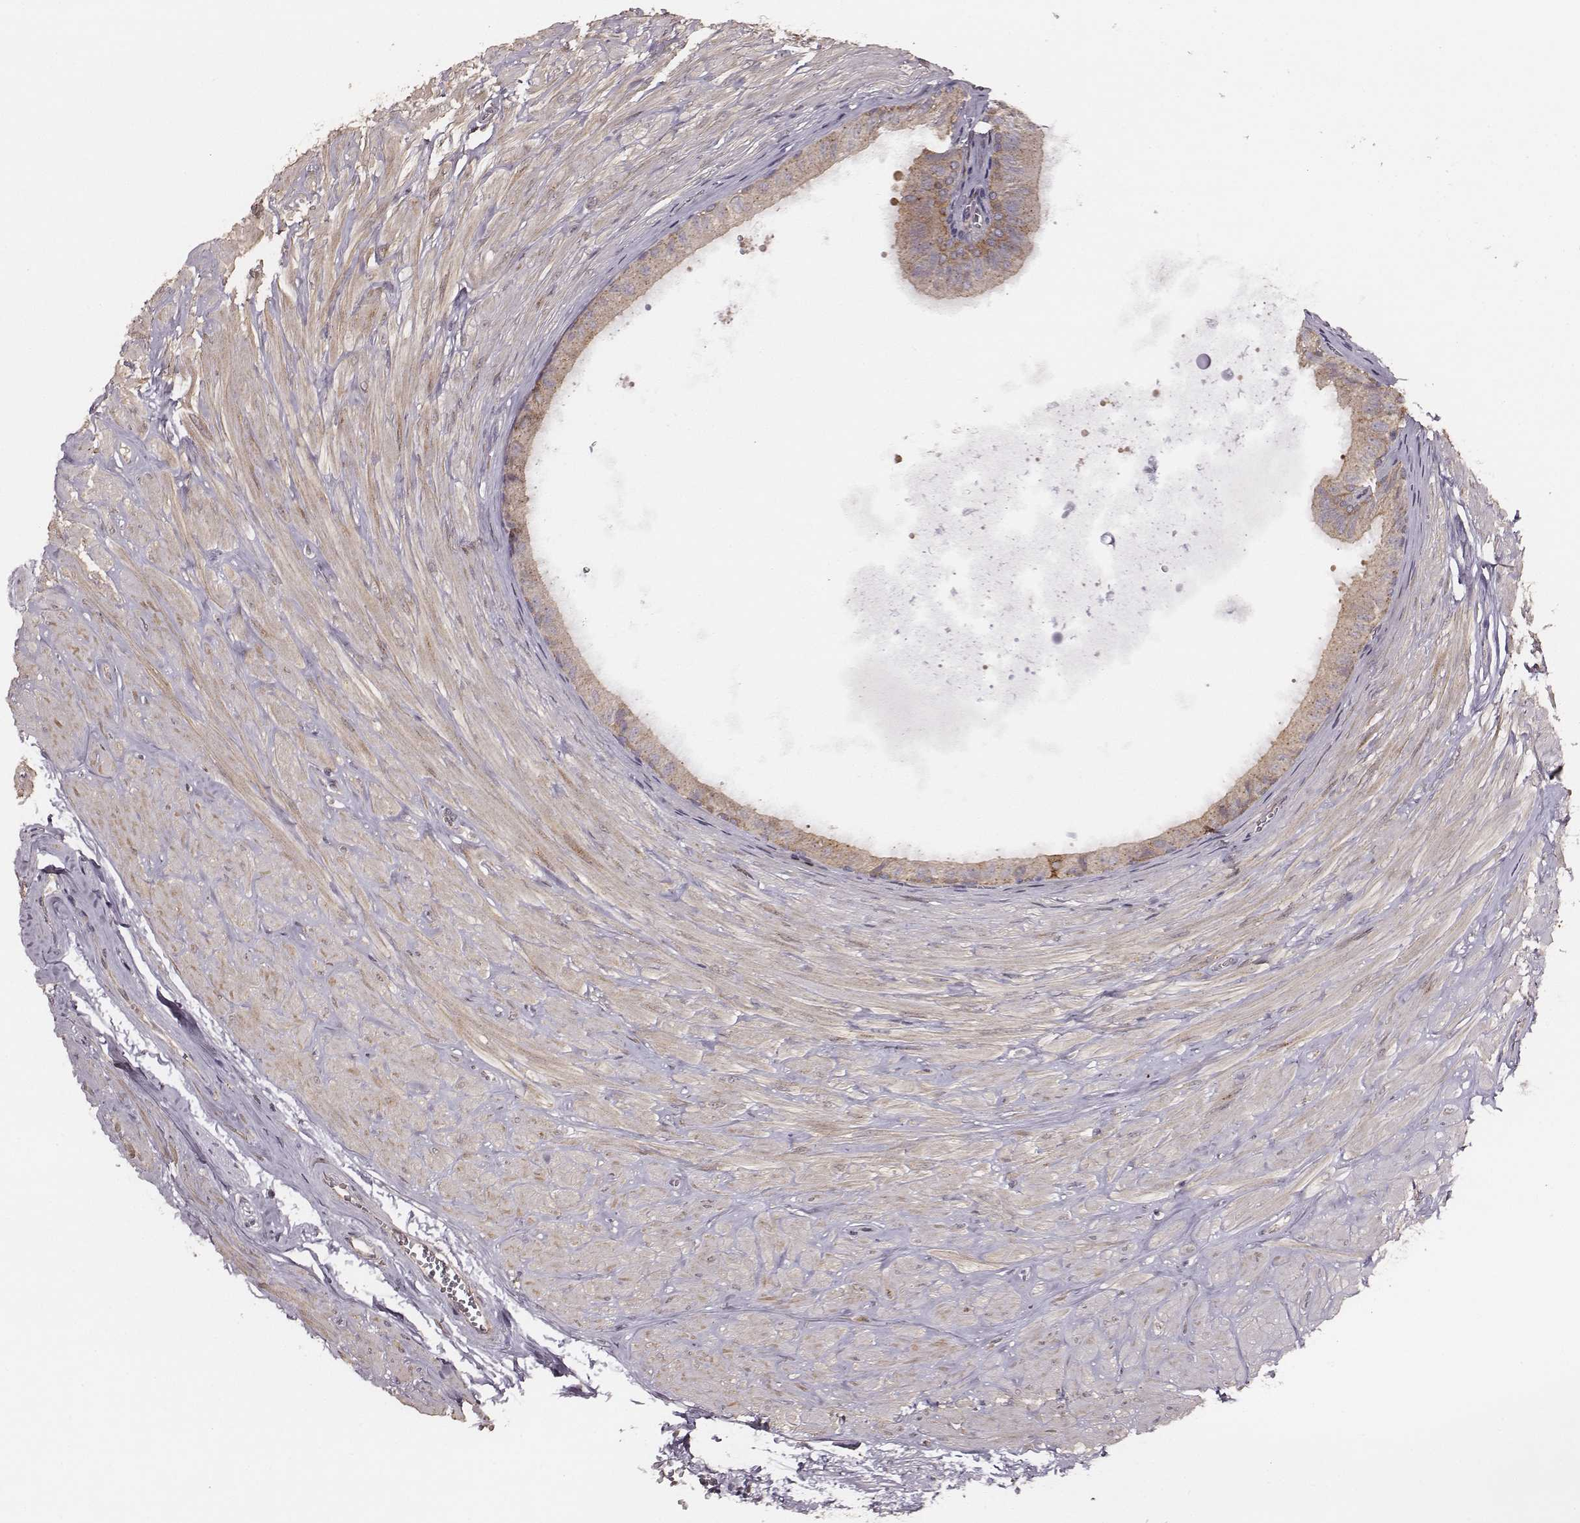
{"staining": {"intensity": "weak", "quantity": ">75%", "location": "cytoplasmic/membranous"}, "tissue": "epididymis", "cell_type": "Glandular cells", "image_type": "normal", "snomed": [{"axis": "morphology", "description": "Normal tissue, NOS"}, {"axis": "topography", "description": "Epididymis"}], "caption": "Immunohistochemical staining of benign epididymis displays weak cytoplasmic/membranous protein staining in about >75% of glandular cells.", "gene": "VPS26A", "patient": {"sex": "male", "age": 37}}